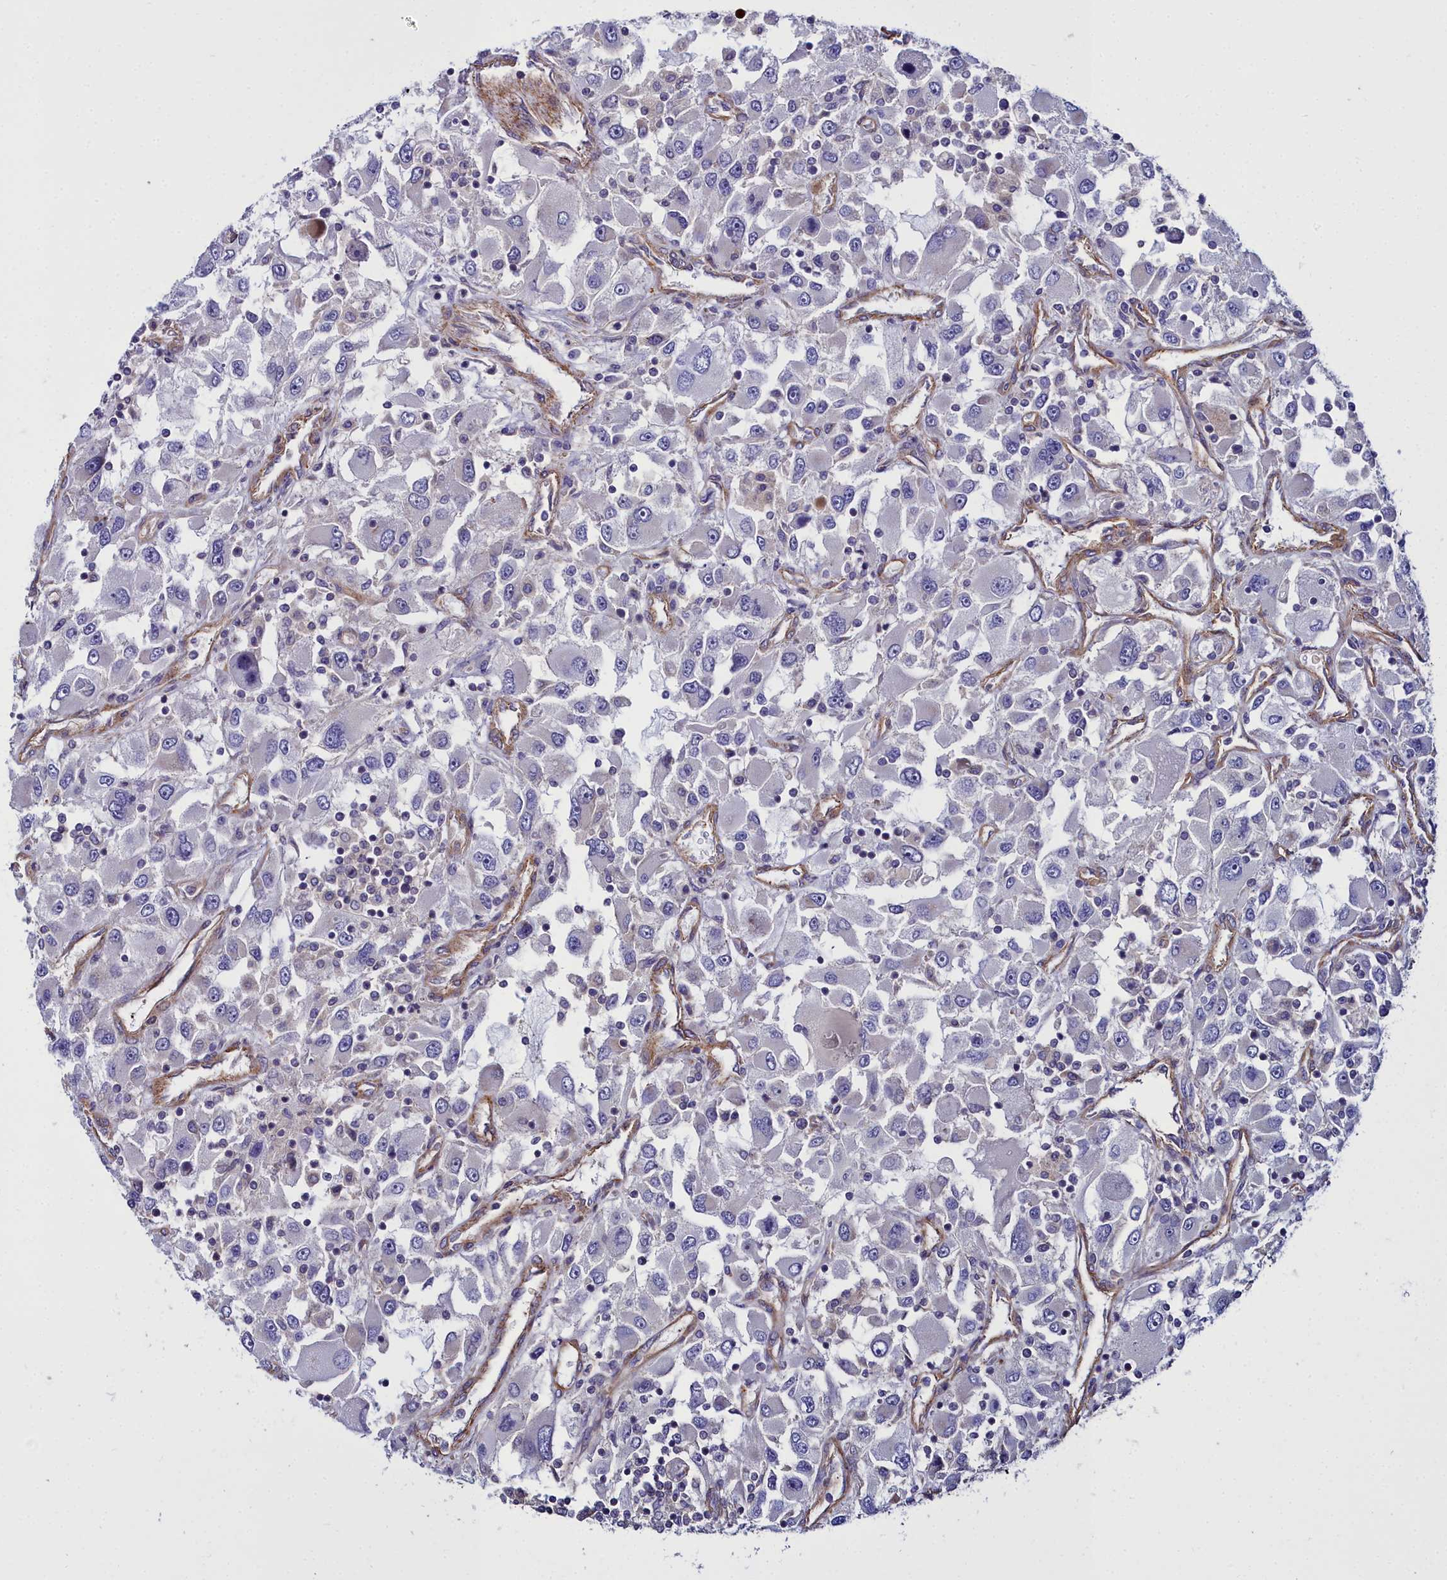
{"staining": {"intensity": "negative", "quantity": "none", "location": "none"}, "tissue": "renal cancer", "cell_type": "Tumor cells", "image_type": "cancer", "snomed": [{"axis": "morphology", "description": "Adenocarcinoma, NOS"}, {"axis": "topography", "description": "Kidney"}], "caption": "Tumor cells are negative for protein expression in human renal adenocarcinoma.", "gene": "FADS3", "patient": {"sex": "female", "age": 52}}